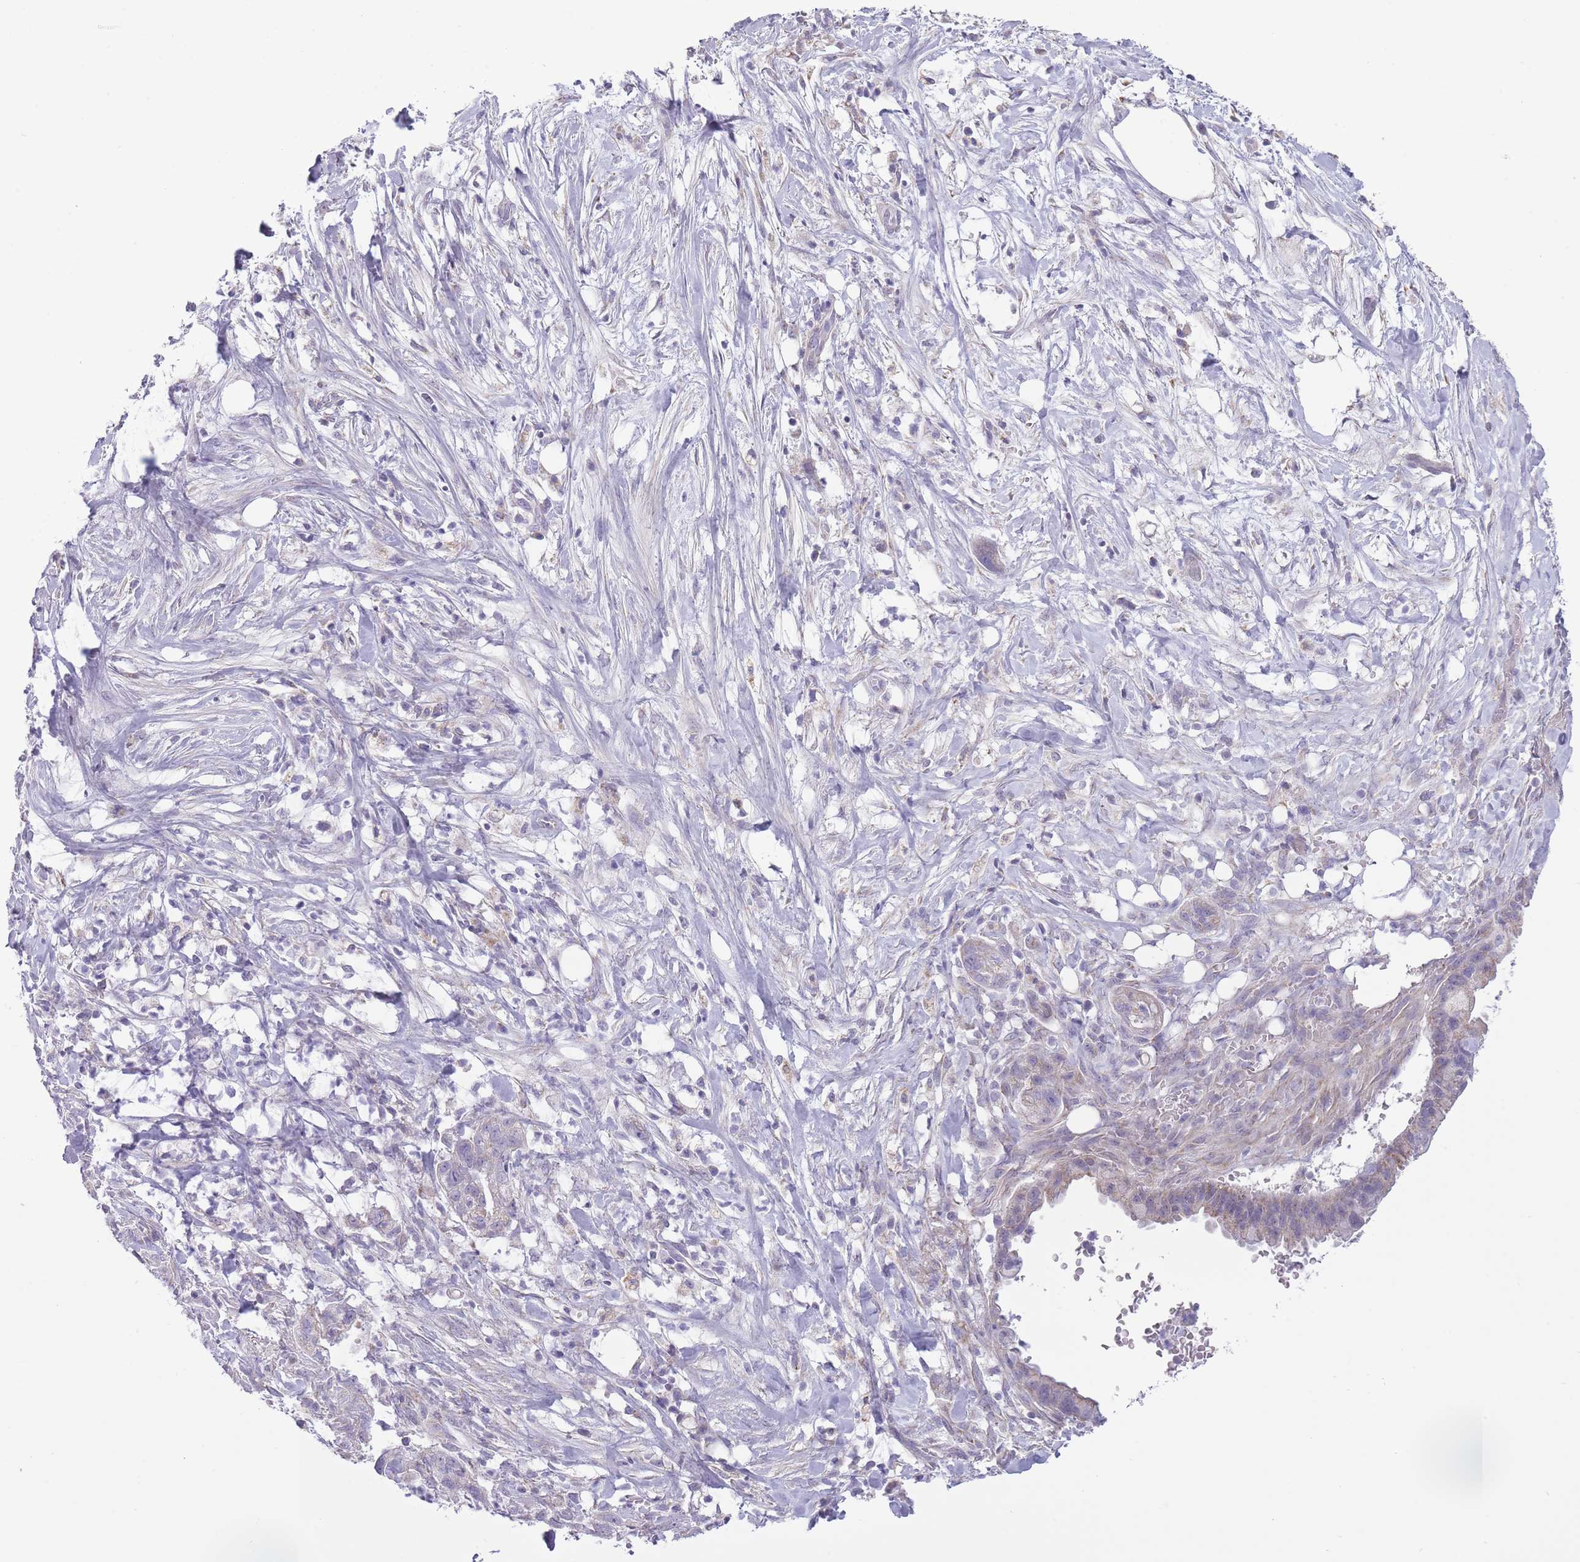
{"staining": {"intensity": "negative", "quantity": "none", "location": "none"}, "tissue": "pancreatic cancer", "cell_type": "Tumor cells", "image_type": "cancer", "snomed": [{"axis": "morphology", "description": "Adenocarcinoma, NOS"}, {"axis": "topography", "description": "Pancreas"}], "caption": "Pancreatic cancer was stained to show a protein in brown. There is no significant staining in tumor cells.", "gene": "ZBTB24", "patient": {"sex": "male", "age": 44}}